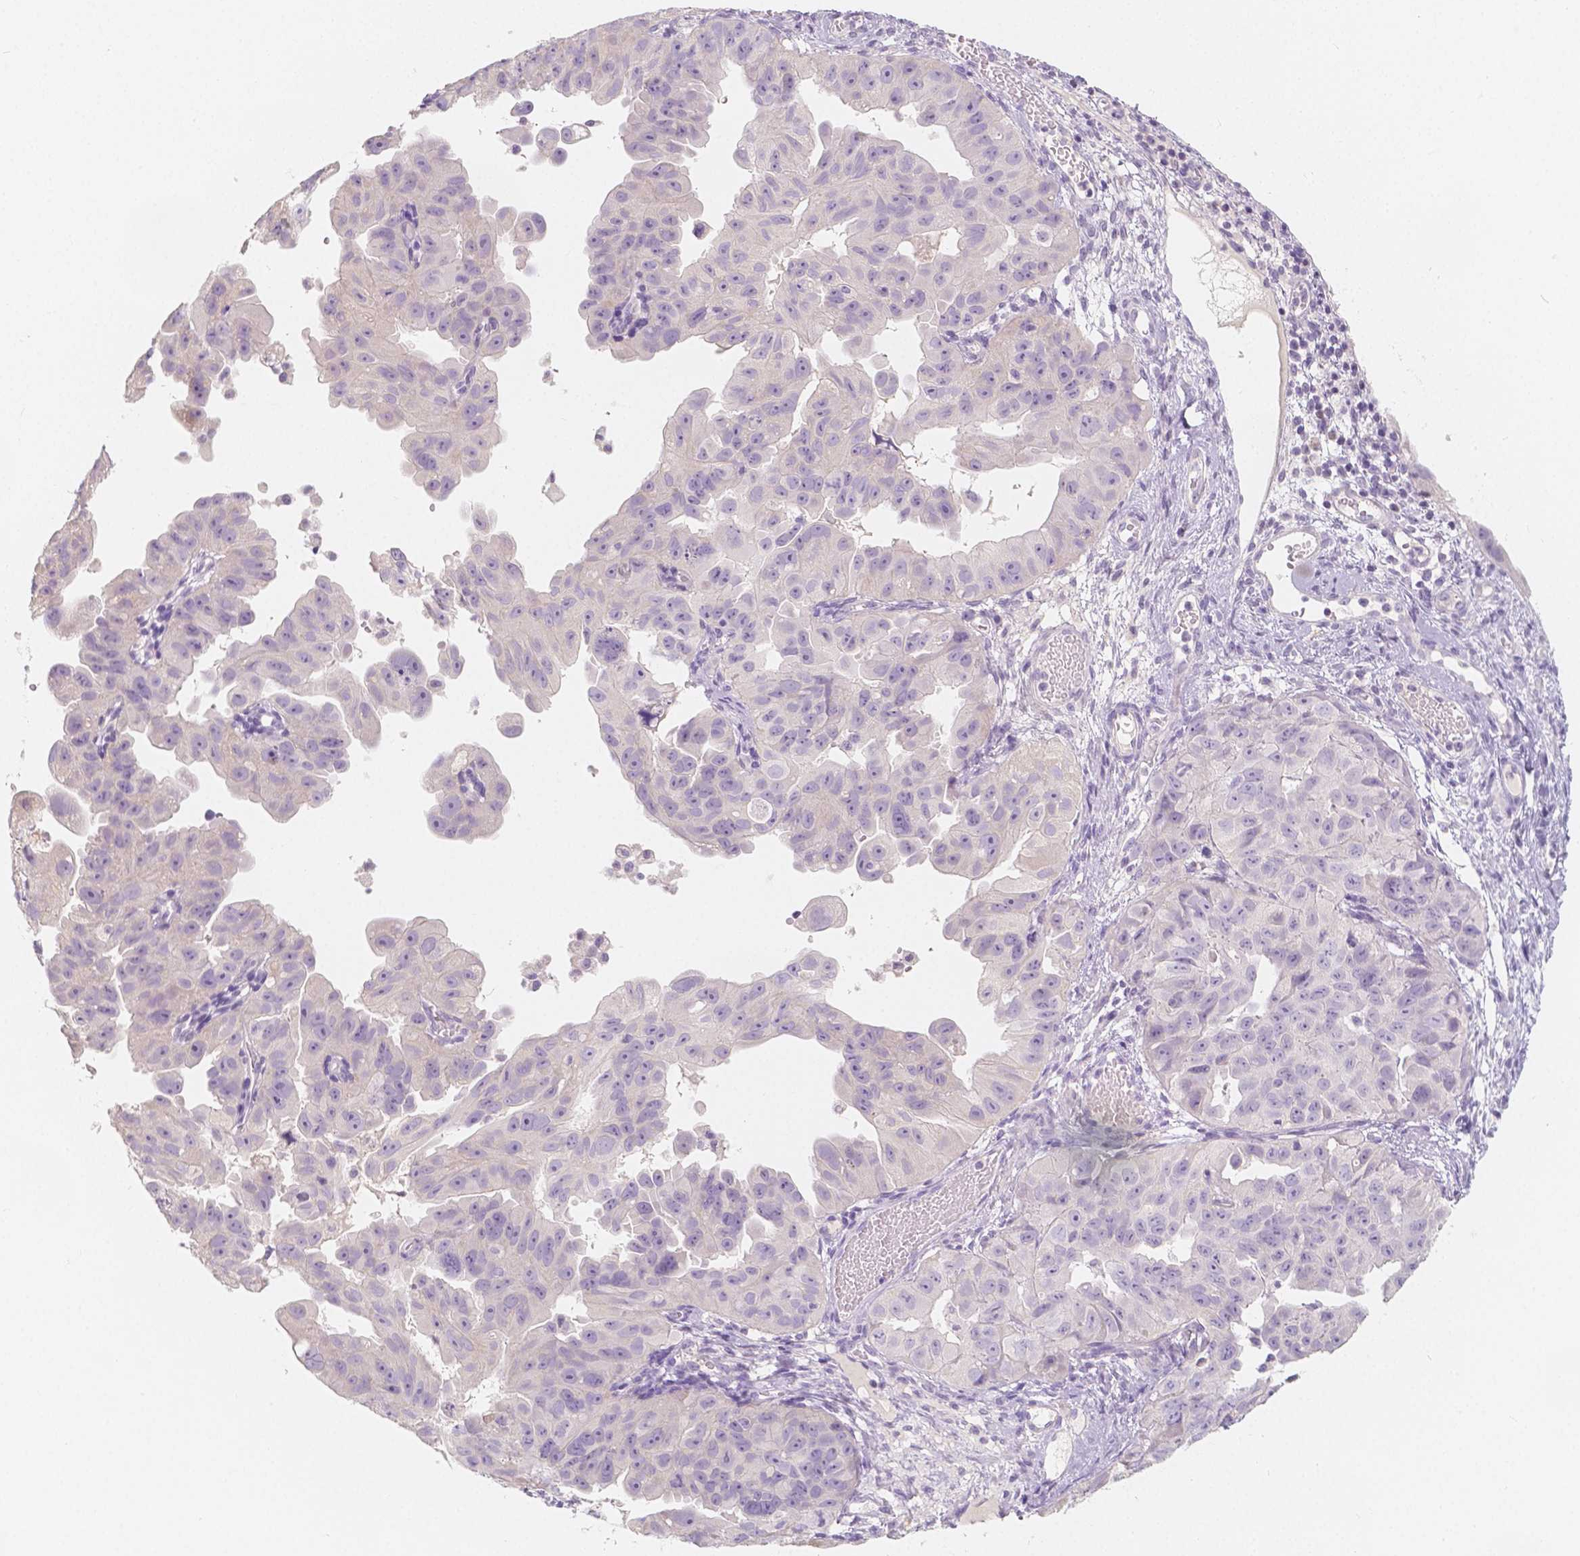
{"staining": {"intensity": "negative", "quantity": "none", "location": "none"}, "tissue": "ovarian cancer", "cell_type": "Tumor cells", "image_type": "cancer", "snomed": [{"axis": "morphology", "description": "Carcinoma, endometroid"}, {"axis": "topography", "description": "Ovary"}], "caption": "Immunohistochemical staining of endometroid carcinoma (ovarian) exhibits no significant positivity in tumor cells.", "gene": "BATF", "patient": {"sex": "female", "age": 85}}